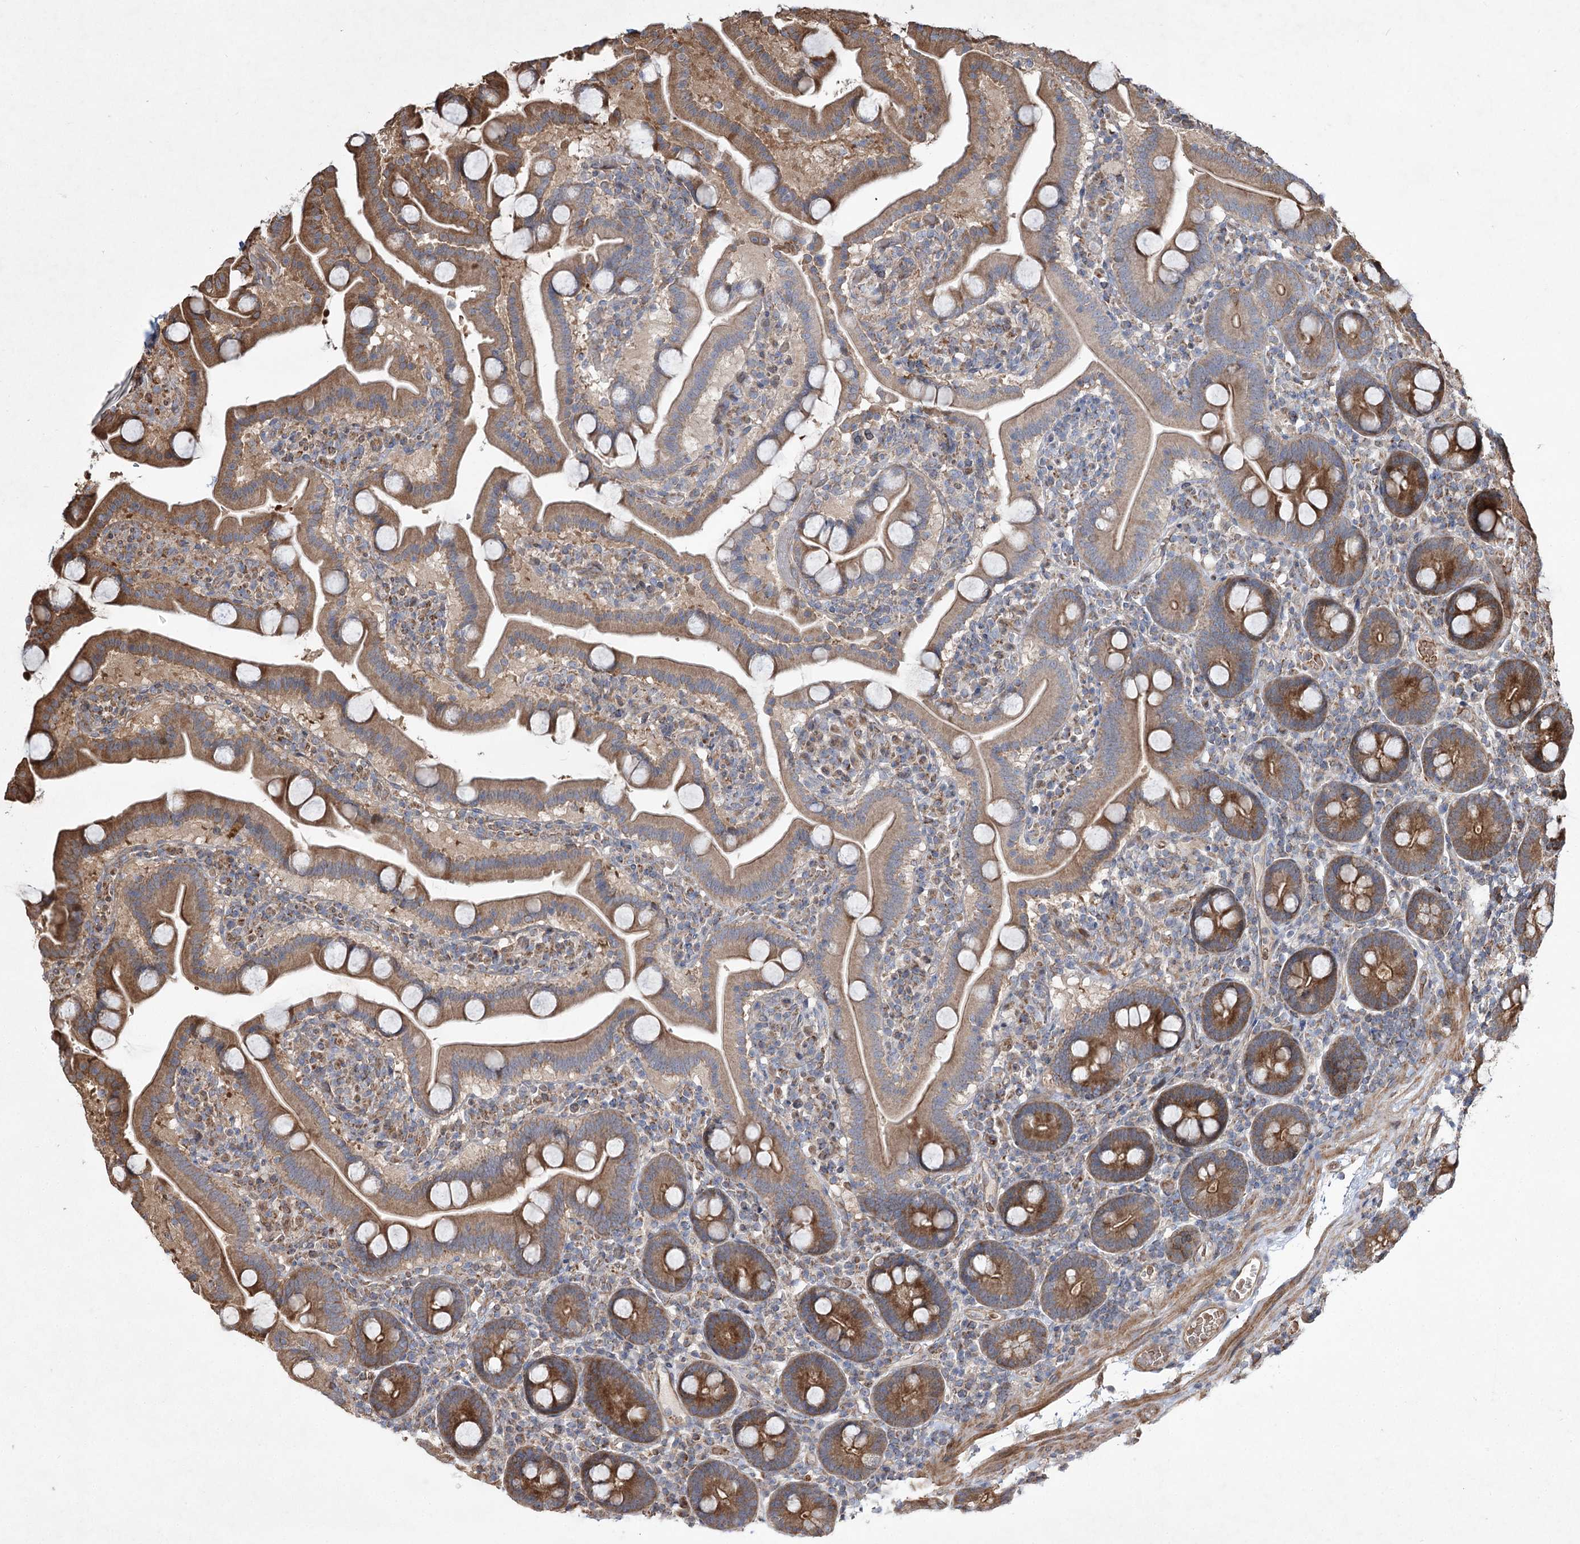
{"staining": {"intensity": "moderate", "quantity": ">75%", "location": "cytoplasmic/membranous"}, "tissue": "duodenum", "cell_type": "Glandular cells", "image_type": "normal", "snomed": [{"axis": "morphology", "description": "Normal tissue, NOS"}, {"axis": "topography", "description": "Duodenum"}], "caption": "Normal duodenum exhibits moderate cytoplasmic/membranous positivity in about >75% of glandular cells, visualized by immunohistochemistry.", "gene": "SERINC5", "patient": {"sex": "male", "age": 55}}